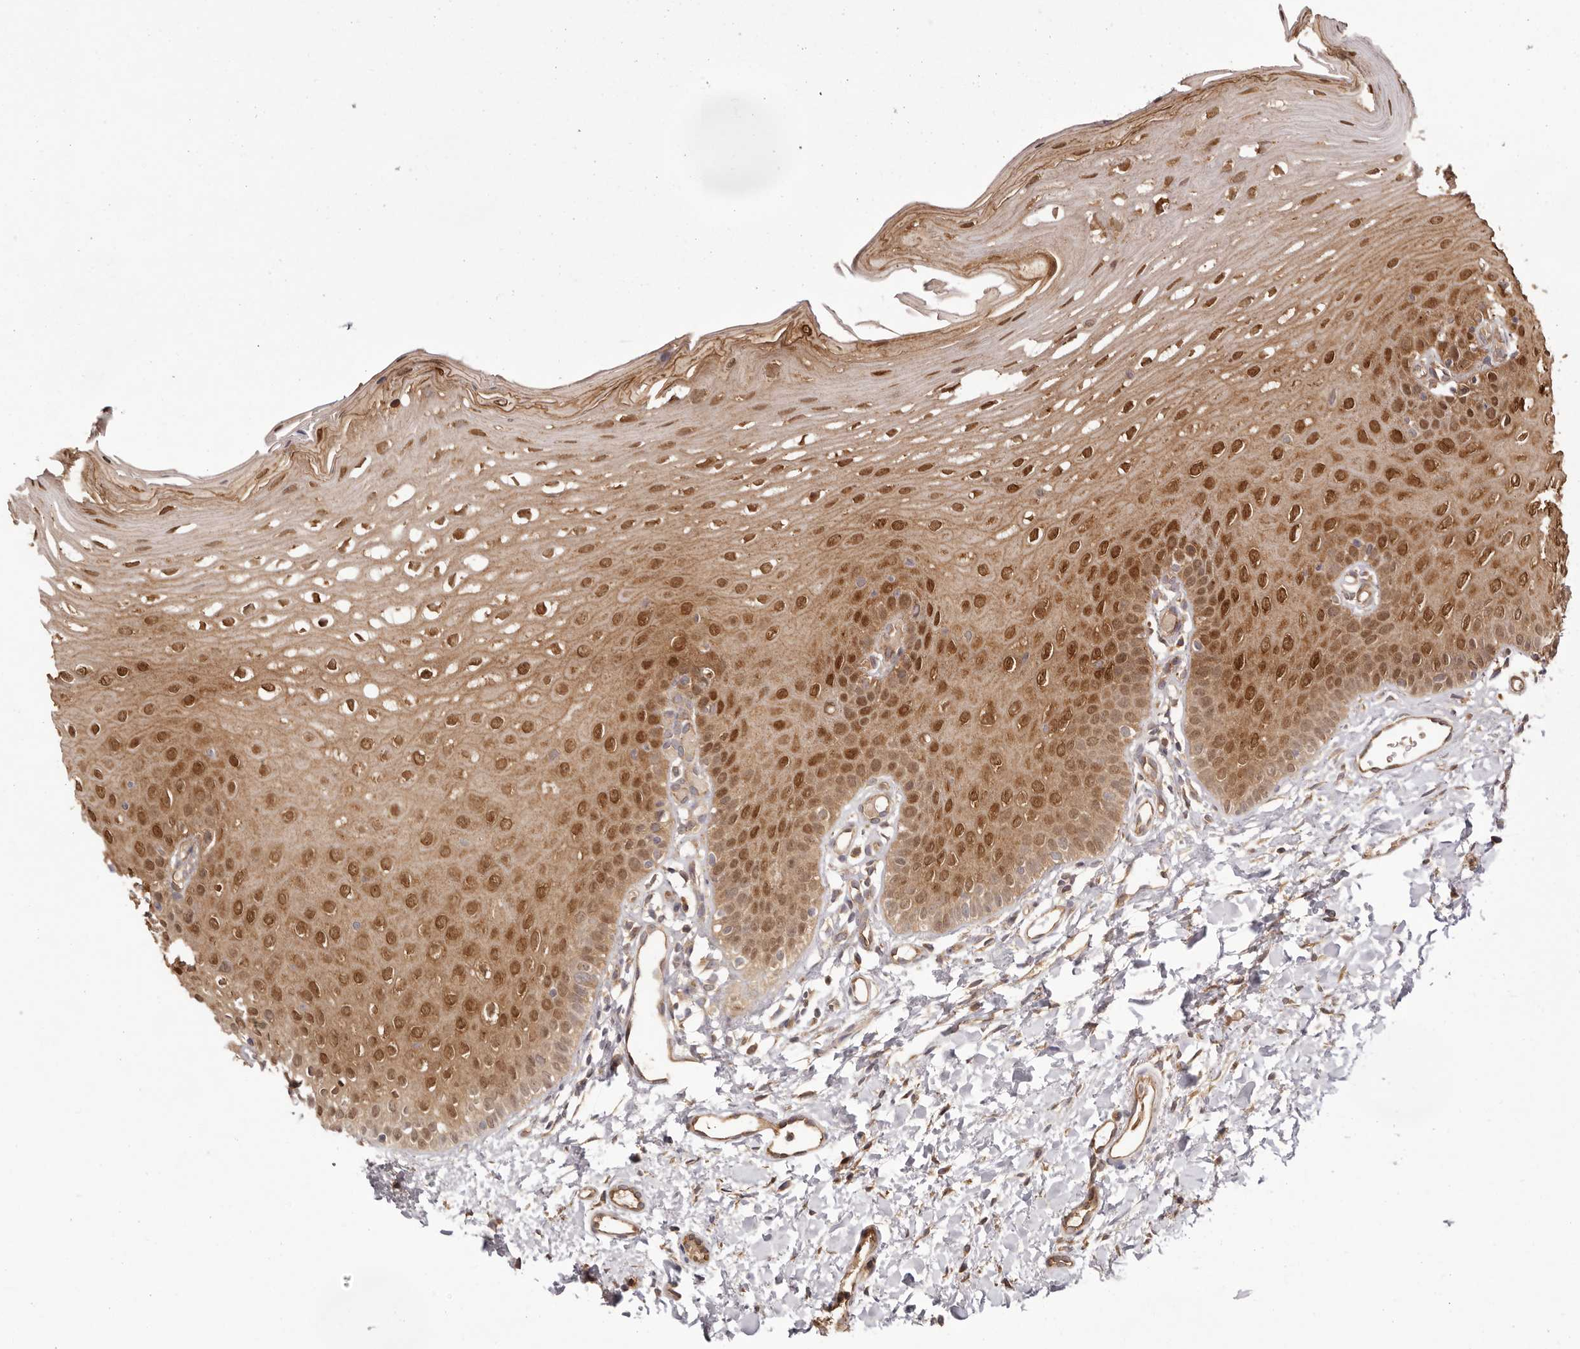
{"staining": {"intensity": "moderate", "quantity": ">75%", "location": "cytoplasmic/membranous,nuclear"}, "tissue": "oral mucosa", "cell_type": "Squamous epithelial cells", "image_type": "normal", "snomed": [{"axis": "morphology", "description": "Normal tissue, NOS"}, {"axis": "topography", "description": "Oral tissue"}], "caption": "IHC micrograph of normal human oral mucosa stained for a protein (brown), which shows medium levels of moderate cytoplasmic/membranous,nuclear positivity in approximately >75% of squamous epithelial cells.", "gene": "UBR2", "patient": {"sex": "female", "age": 39}}